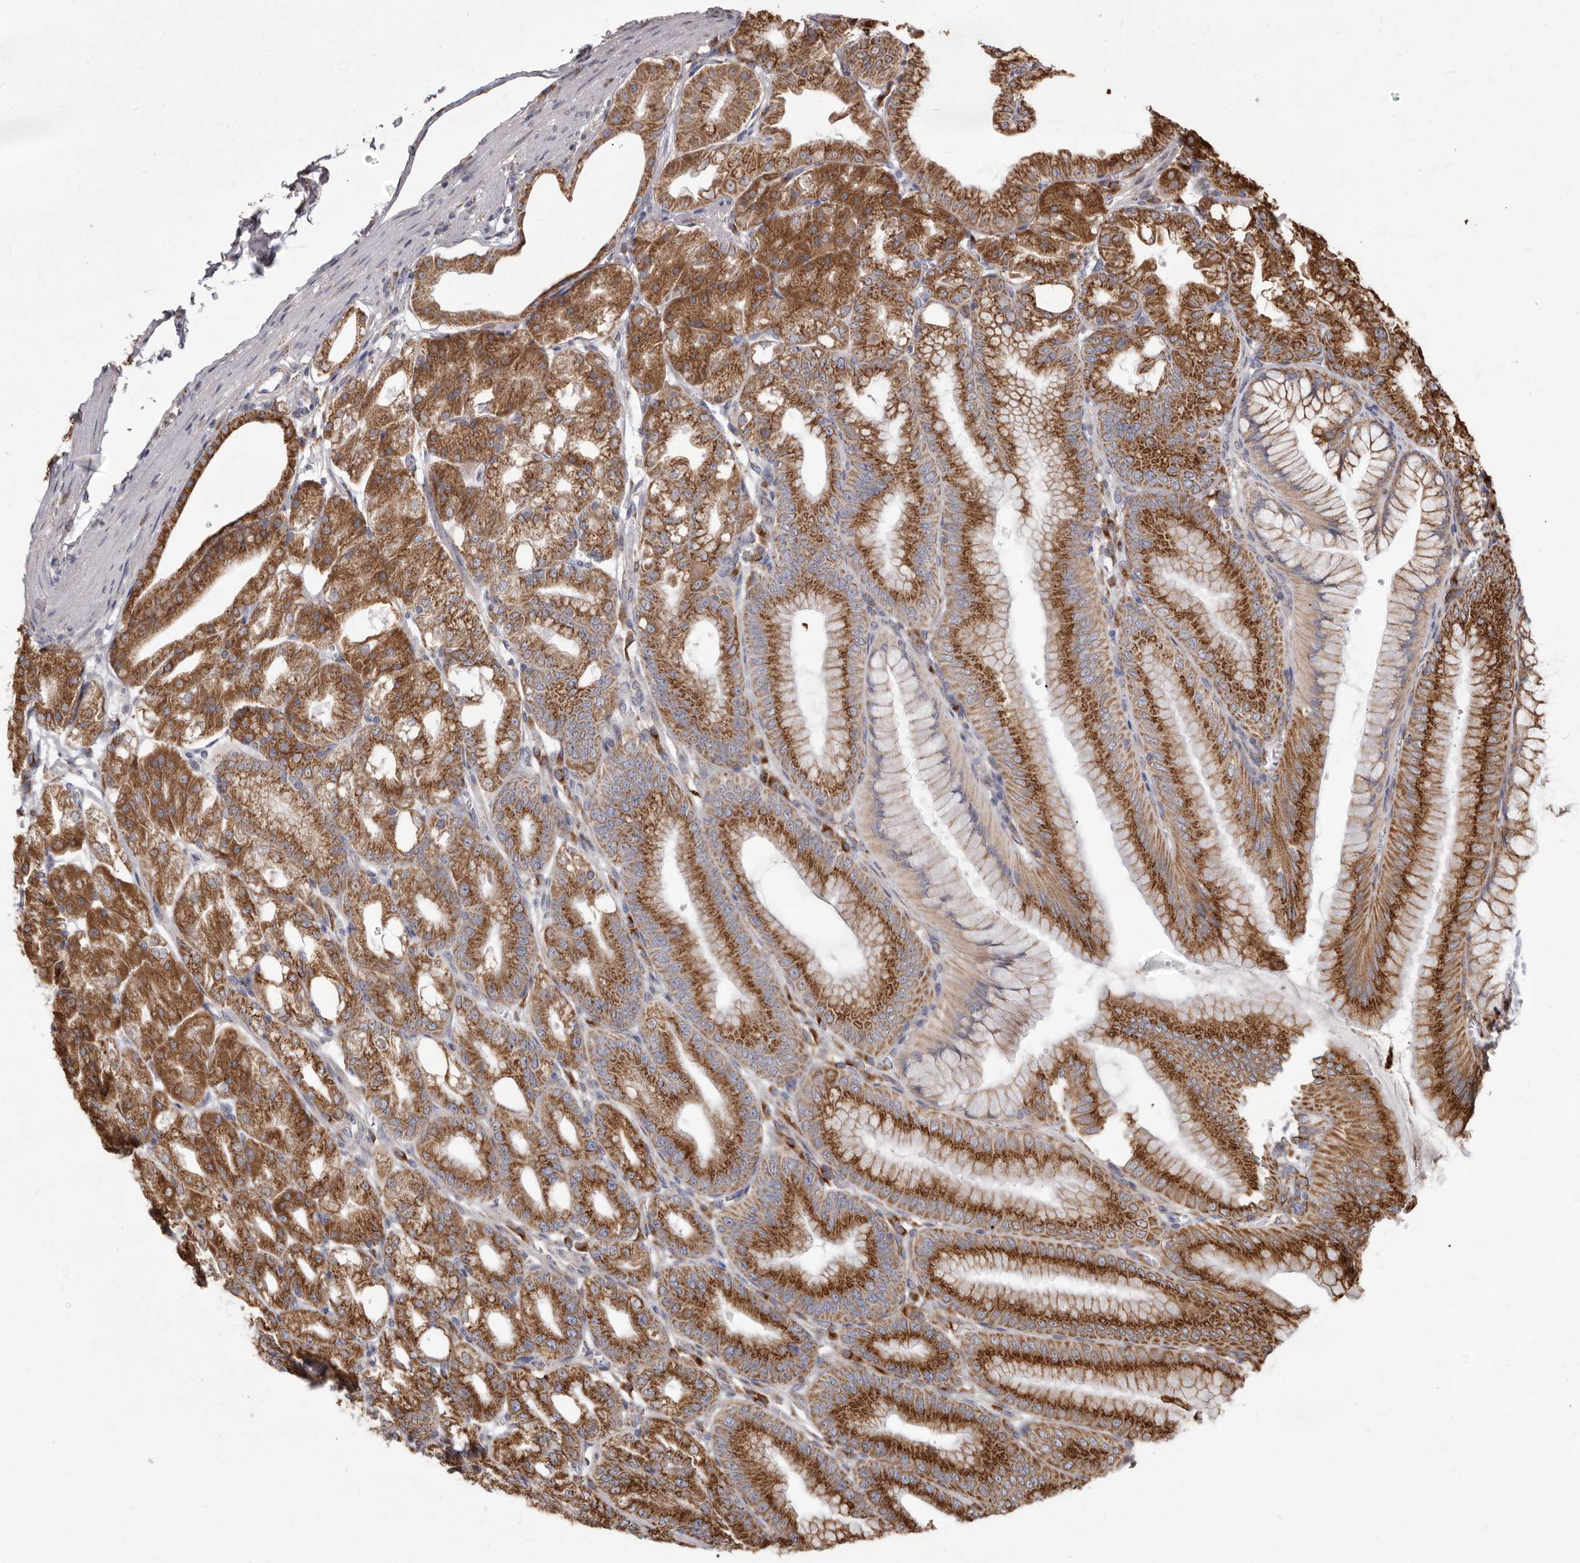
{"staining": {"intensity": "moderate", "quantity": ">75%", "location": "cytoplasmic/membranous"}, "tissue": "stomach", "cell_type": "Glandular cells", "image_type": "normal", "snomed": [{"axis": "morphology", "description": "Normal tissue, NOS"}, {"axis": "topography", "description": "Stomach, lower"}], "caption": "Immunohistochemistry (IHC) image of unremarkable stomach stained for a protein (brown), which demonstrates medium levels of moderate cytoplasmic/membranous positivity in about >75% of glandular cells.", "gene": "CDK5RAP3", "patient": {"sex": "male", "age": 71}}